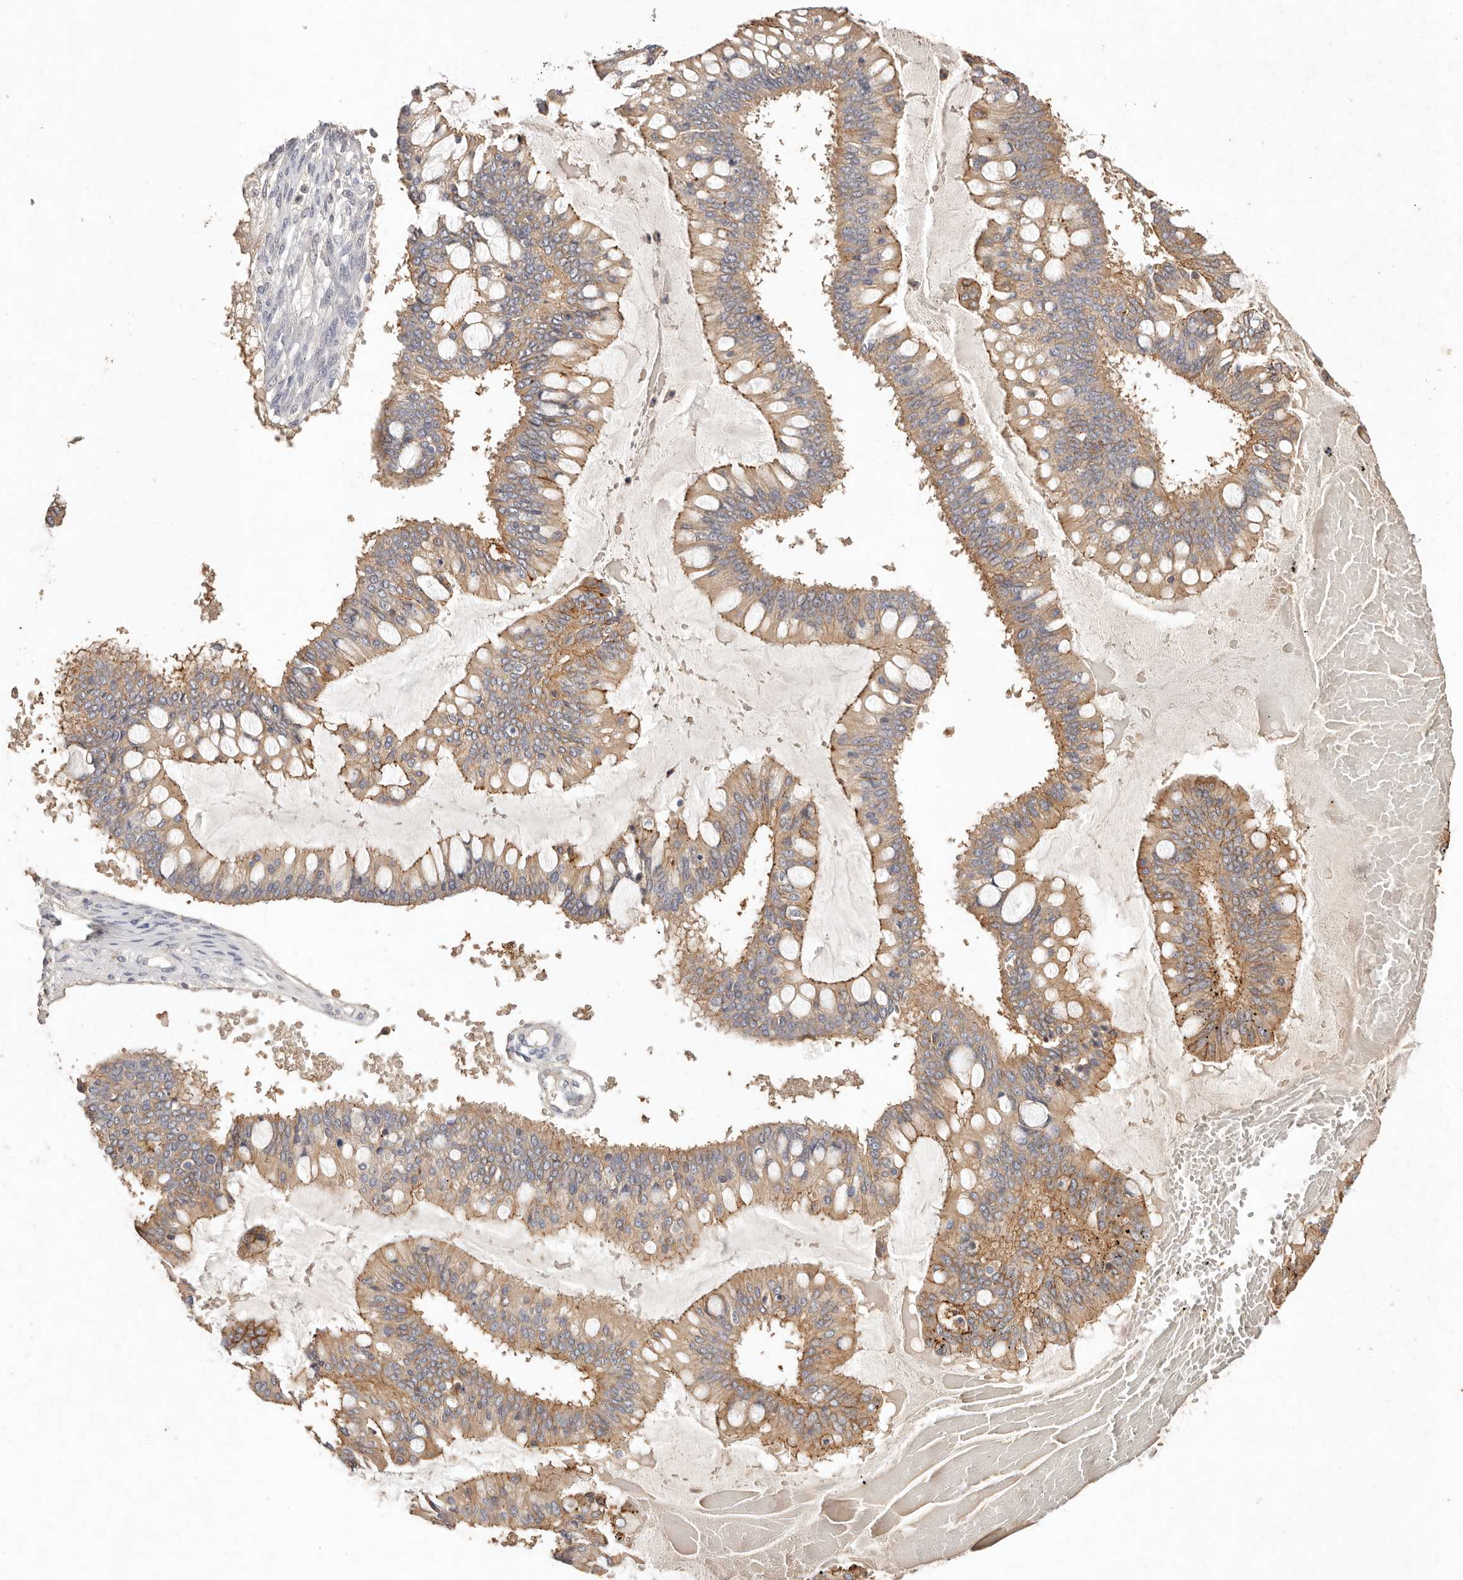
{"staining": {"intensity": "moderate", "quantity": "25%-75%", "location": "cytoplasmic/membranous"}, "tissue": "ovarian cancer", "cell_type": "Tumor cells", "image_type": "cancer", "snomed": [{"axis": "morphology", "description": "Cystadenocarcinoma, mucinous, NOS"}, {"axis": "topography", "description": "Ovary"}], "caption": "A micrograph of ovarian mucinous cystadenocarcinoma stained for a protein exhibits moderate cytoplasmic/membranous brown staining in tumor cells.", "gene": "CXADR", "patient": {"sex": "female", "age": 73}}